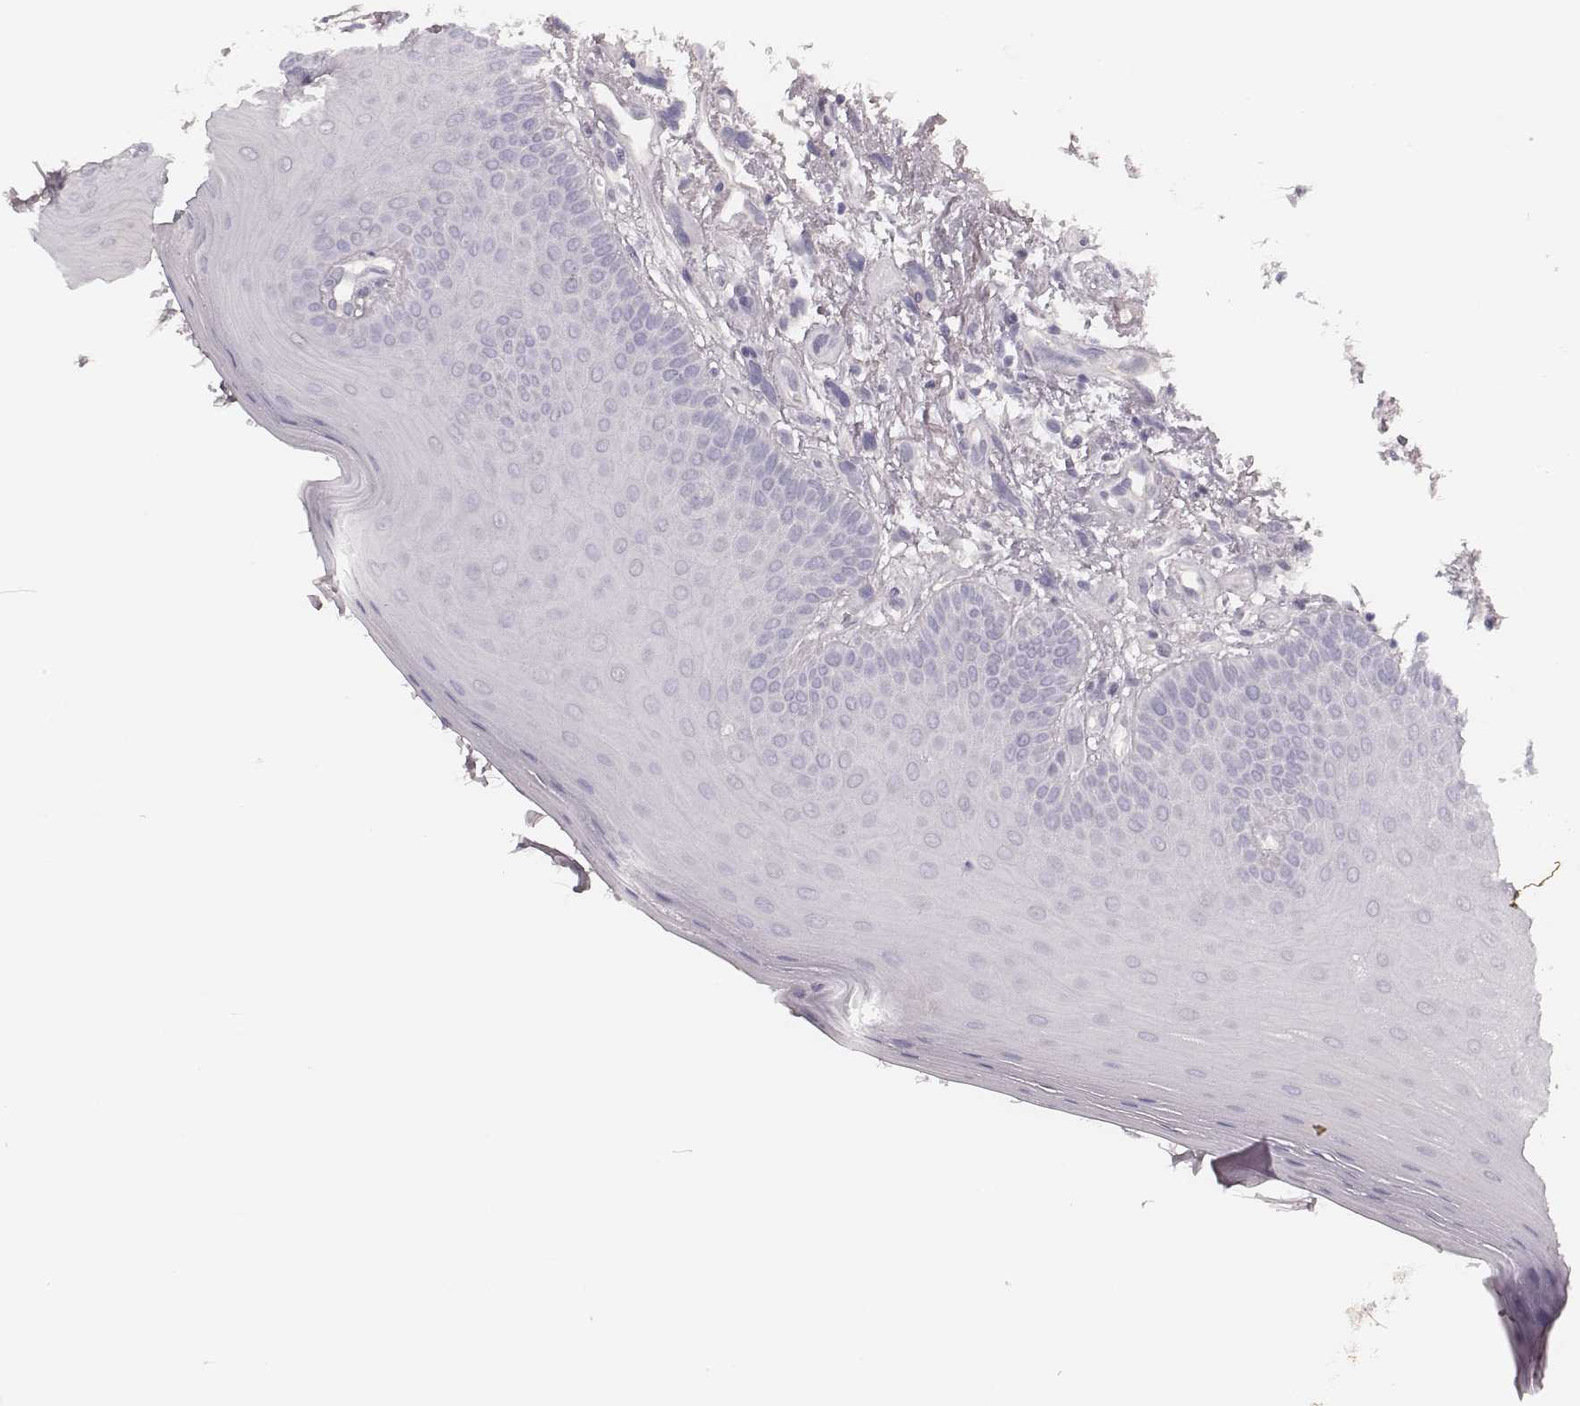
{"staining": {"intensity": "negative", "quantity": "none", "location": "none"}, "tissue": "oral mucosa", "cell_type": "Squamous epithelial cells", "image_type": "normal", "snomed": [{"axis": "morphology", "description": "Normal tissue, NOS"}, {"axis": "morphology", "description": "Normal morphology"}, {"axis": "topography", "description": "Oral tissue"}], "caption": "The image demonstrates no significant expression in squamous epithelial cells of oral mucosa. (Stains: DAB immunohistochemistry with hematoxylin counter stain, Microscopy: brightfield microscopy at high magnification).", "gene": "MSX1", "patient": {"sex": "female", "age": 76}}